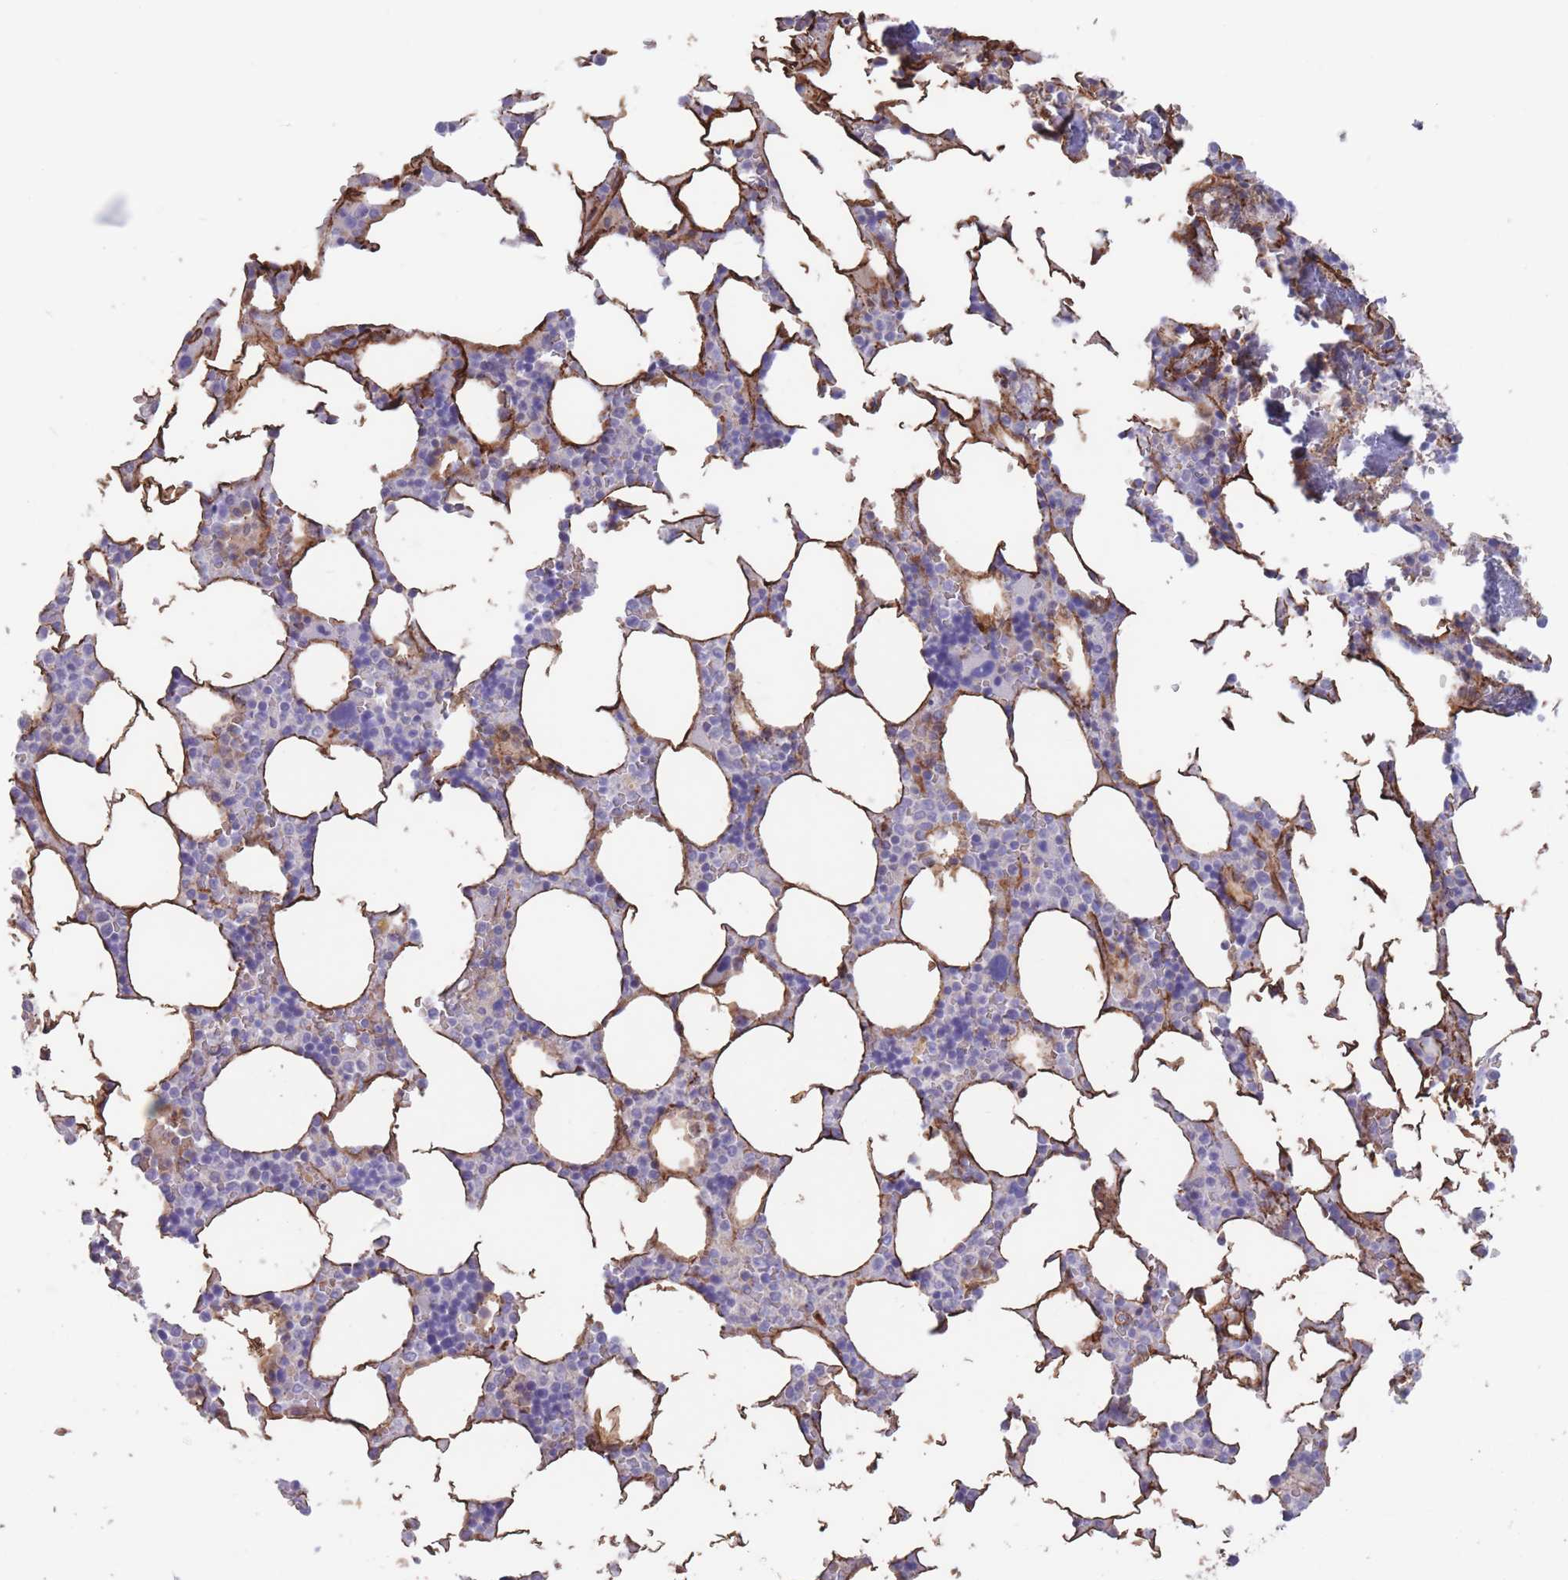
{"staining": {"intensity": "negative", "quantity": "none", "location": "none"}, "tissue": "bone marrow", "cell_type": "Hematopoietic cells", "image_type": "normal", "snomed": [{"axis": "morphology", "description": "Normal tissue, NOS"}, {"axis": "topography", "description": "Bone marrow"}], "caption": "Immunohistochemical staining of normal human bone marrow demonstrates no significant staining in hematopoietic cells.", "gene": "DPYD", "patient": {"sex": "male", "age": 64}}